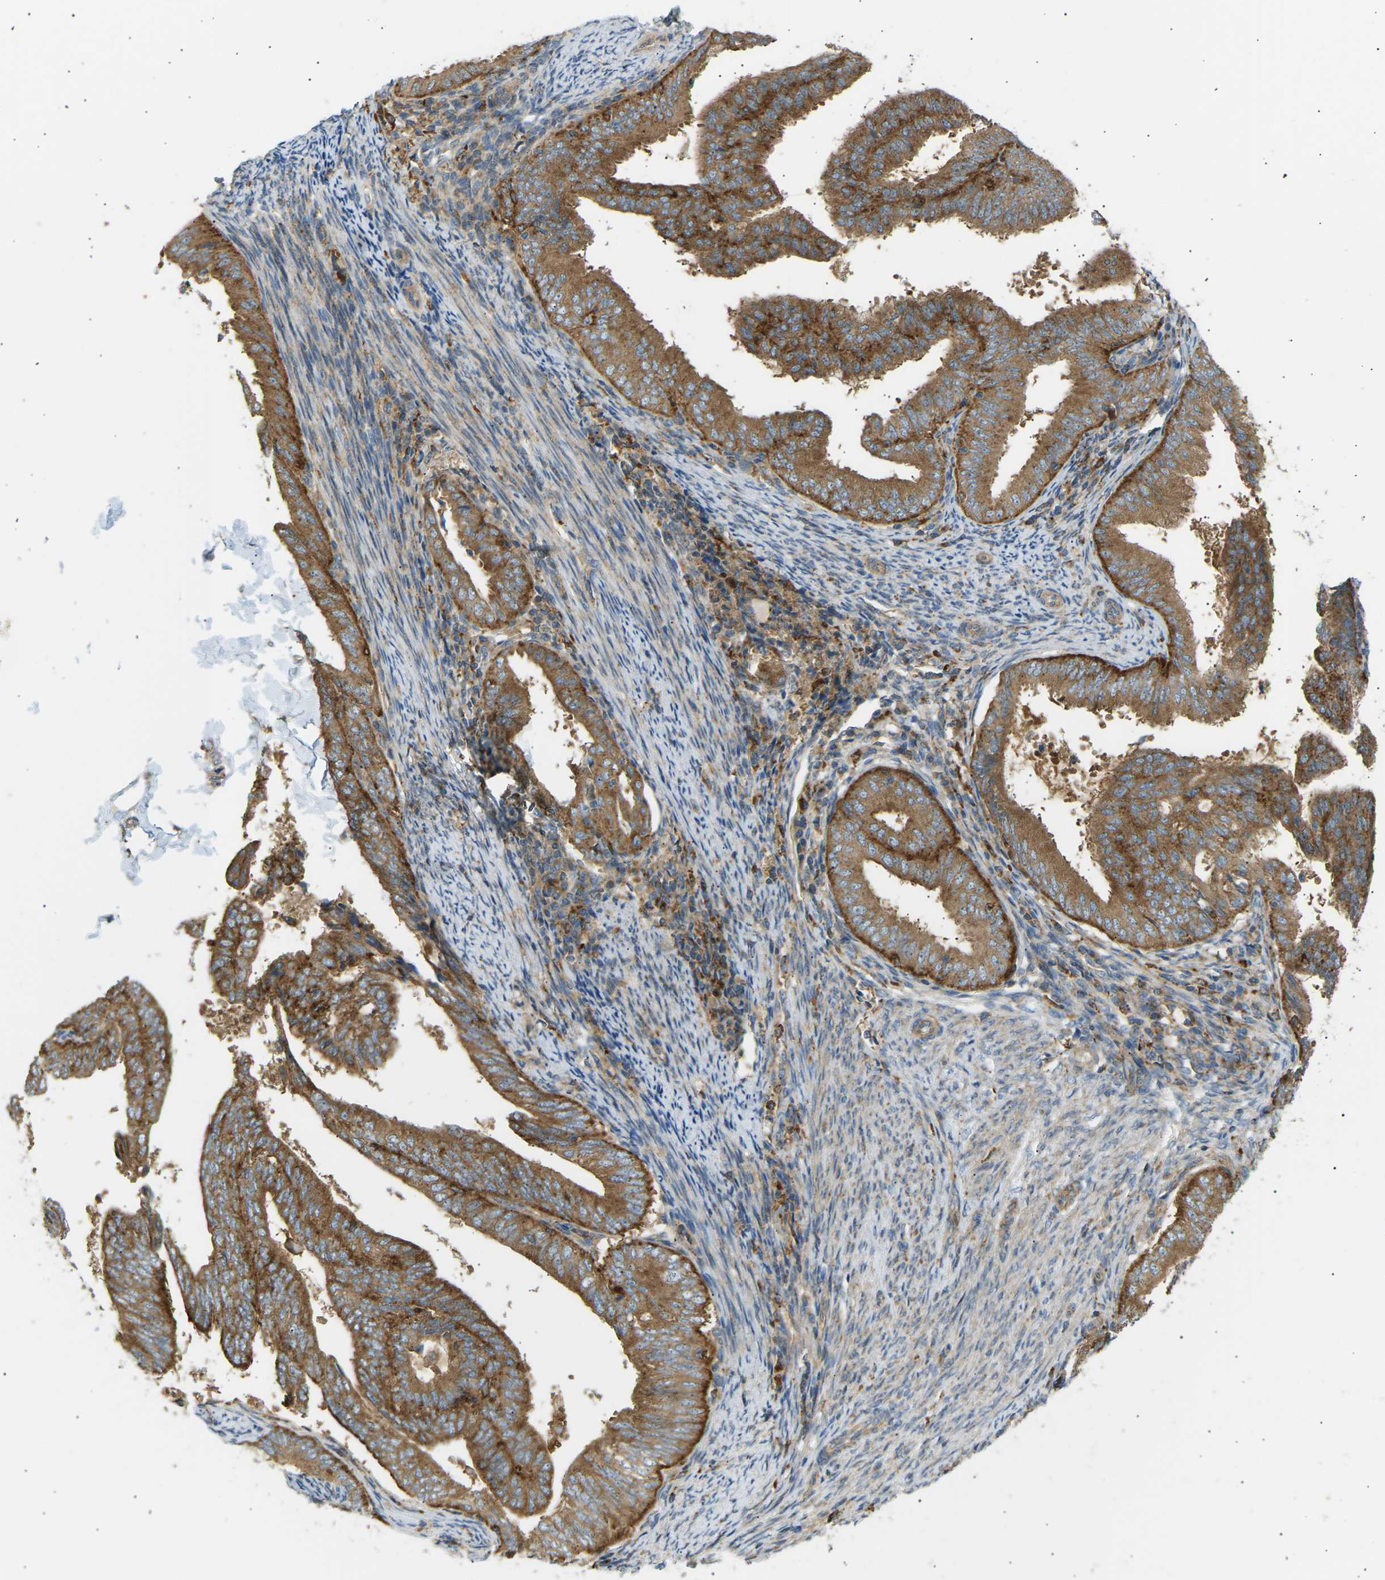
{"staining": {"intensity": "moderate", "quantity": ">75%", "location": "cytoplasmic/membranous"}, "tissue": "endometrial cancer", "cell_type": "Tumor cells", "image_type": "cancer", "snomed": [{"axis": "morphology", "description": "Adenocarcinoma, NOS"}, {"axis": "topography", "description": "Endometrium"}], "caption": "Human endometrial adenocarcinoma stained with a brown dye reveals moderate cytoplasmic/membranous positive expression in approximately >75% of tumor cells.", "gene": "CDK17", "patient": {"sex": "female", "age": 58}}